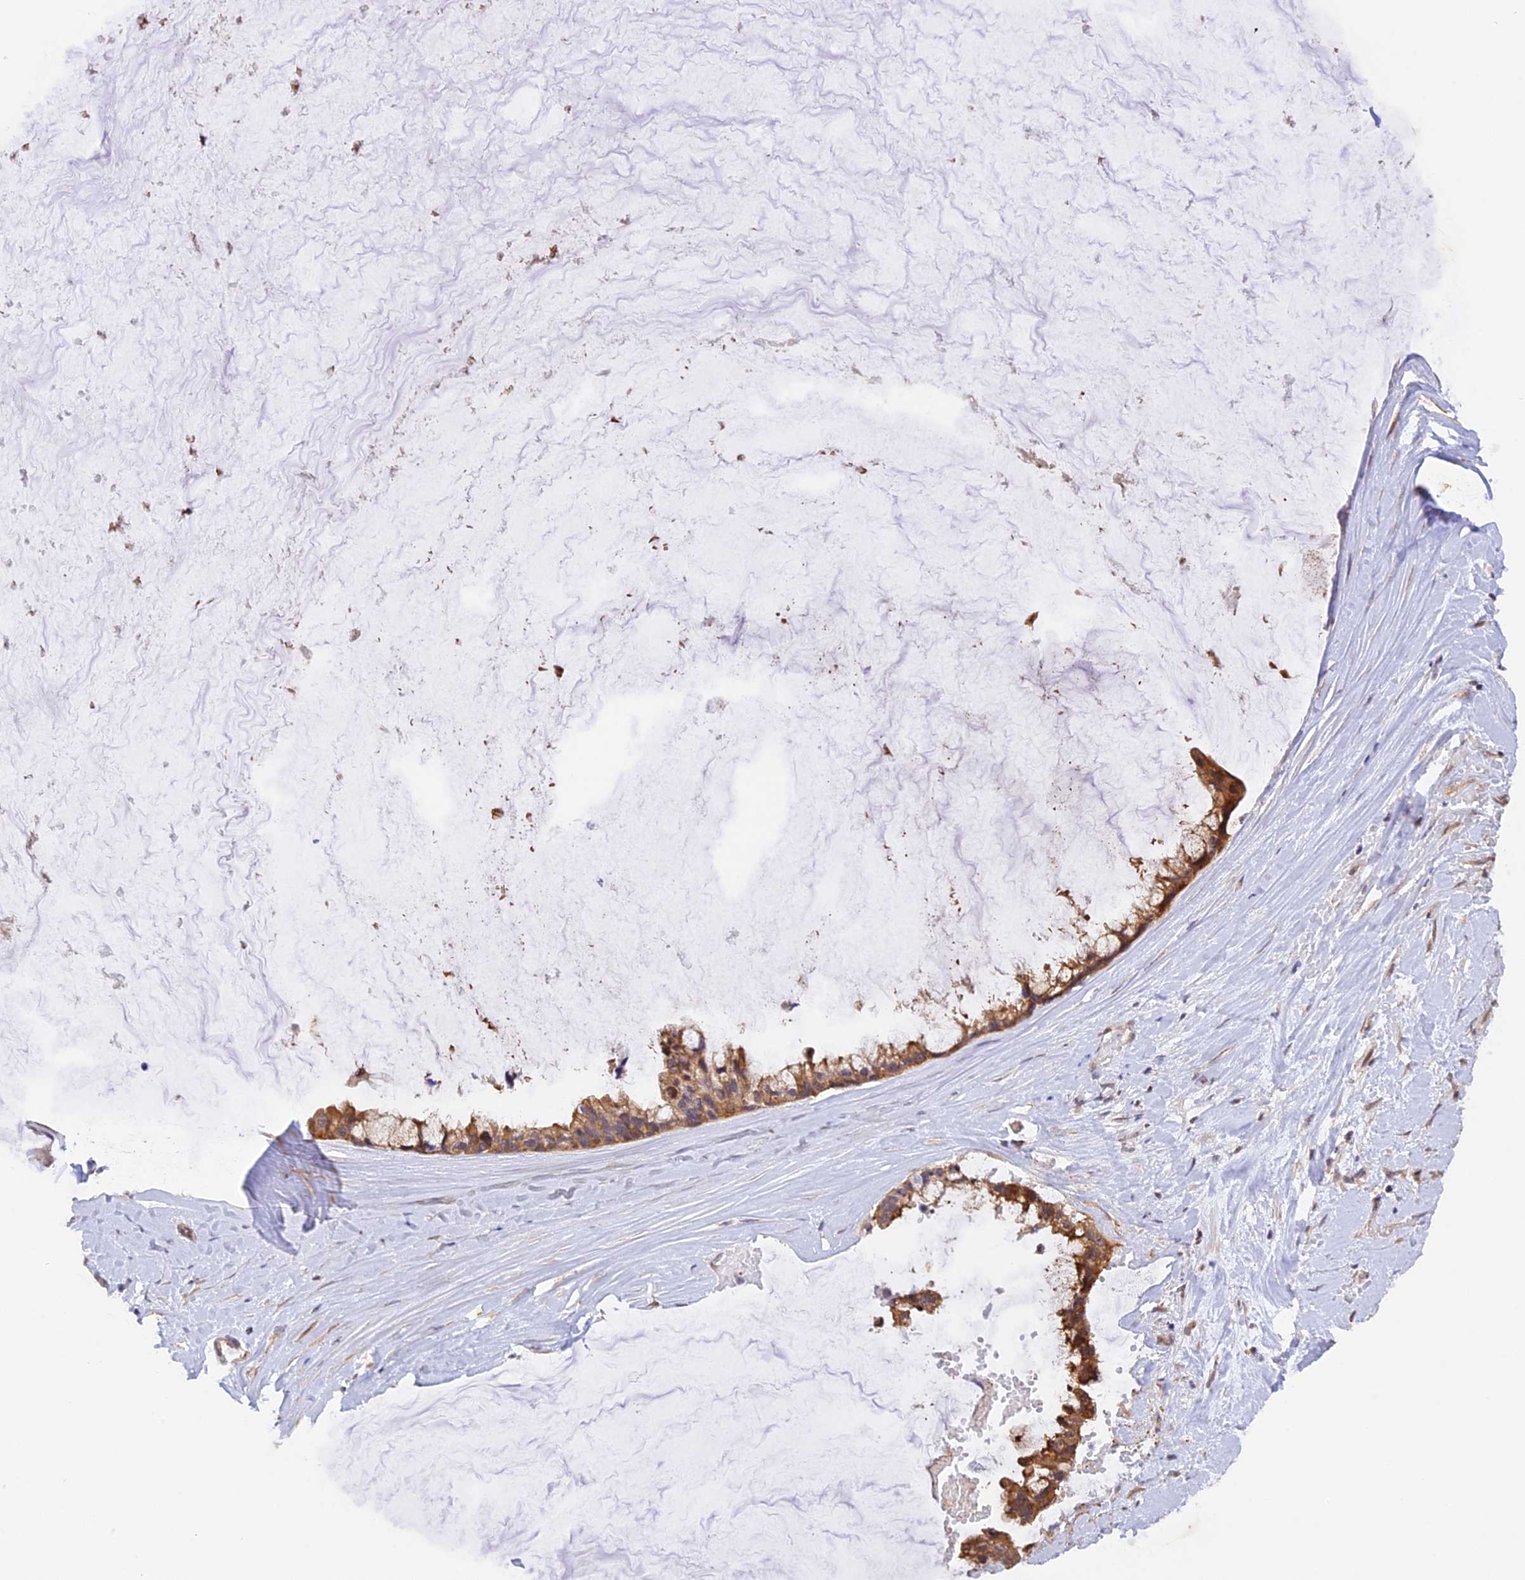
{"staining": {"intensity": "moderate", "quantity": ">75%", "location": "cytoplasmic/membranous"}, "tissue": "ovarian cancer", "cell_type": "Tumor cells", "image_type": "cancer", "snomed": [{"axis": "morphology", "description": "Cystadenocarcinoma, mucinous, NOS"}, {"axis": "topography", "description": "Ovary"}], "caption": "This micrograph reveals immunohistochemistry (IHC) staining of human ovarian cancer, with medium moderate cytoplasmic/membranous expression in about >75% of tumor cells.", "gene": "SAMD4A", "patient": {"sex": "female", "age": 39}}